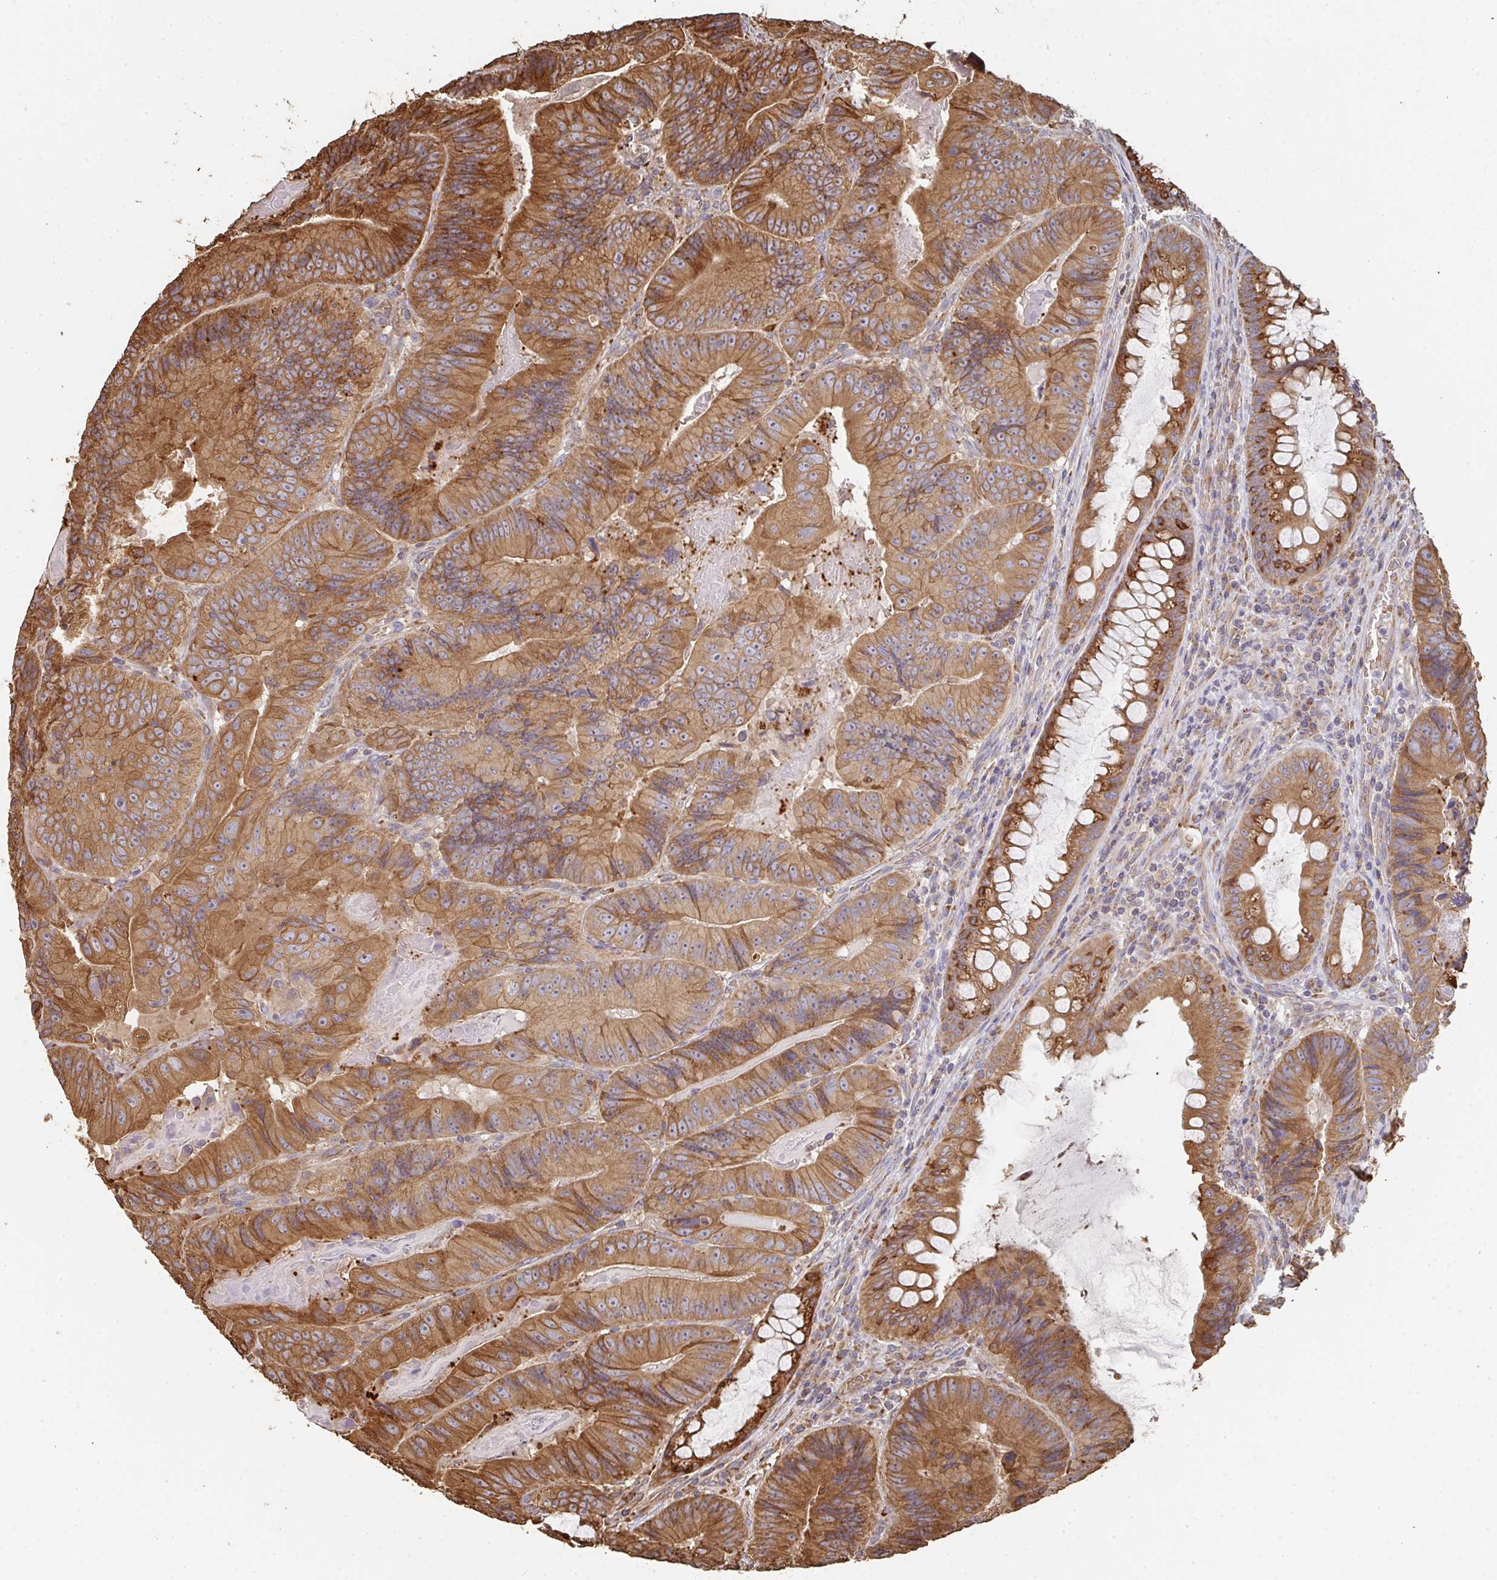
{"staining": {"intensity": "moderate", "quantity": ">75%", "location": "cytoplasmic/membranous,nuclear"}, "tissue": "colorectal cancer", "cell_type": "Tumor cells", "image_type": "cancer", "snomed": [{"axis": "morphology", "description": "Adenocarcinoma, NOS"}, {"axis": "topography", "description": "Colon"}], "caption": "Colorectal cancer (adenocarcinoma) stained with DAB (3,3'-diaminobenzidine) immunohistochemistry exhibits medium levels of moderate cytoplasmic/membranous and nuclear positivity in approximately >75% of tumor cells.", "gene": "POLG", "patient": {"sex": "female", "age": 86}}